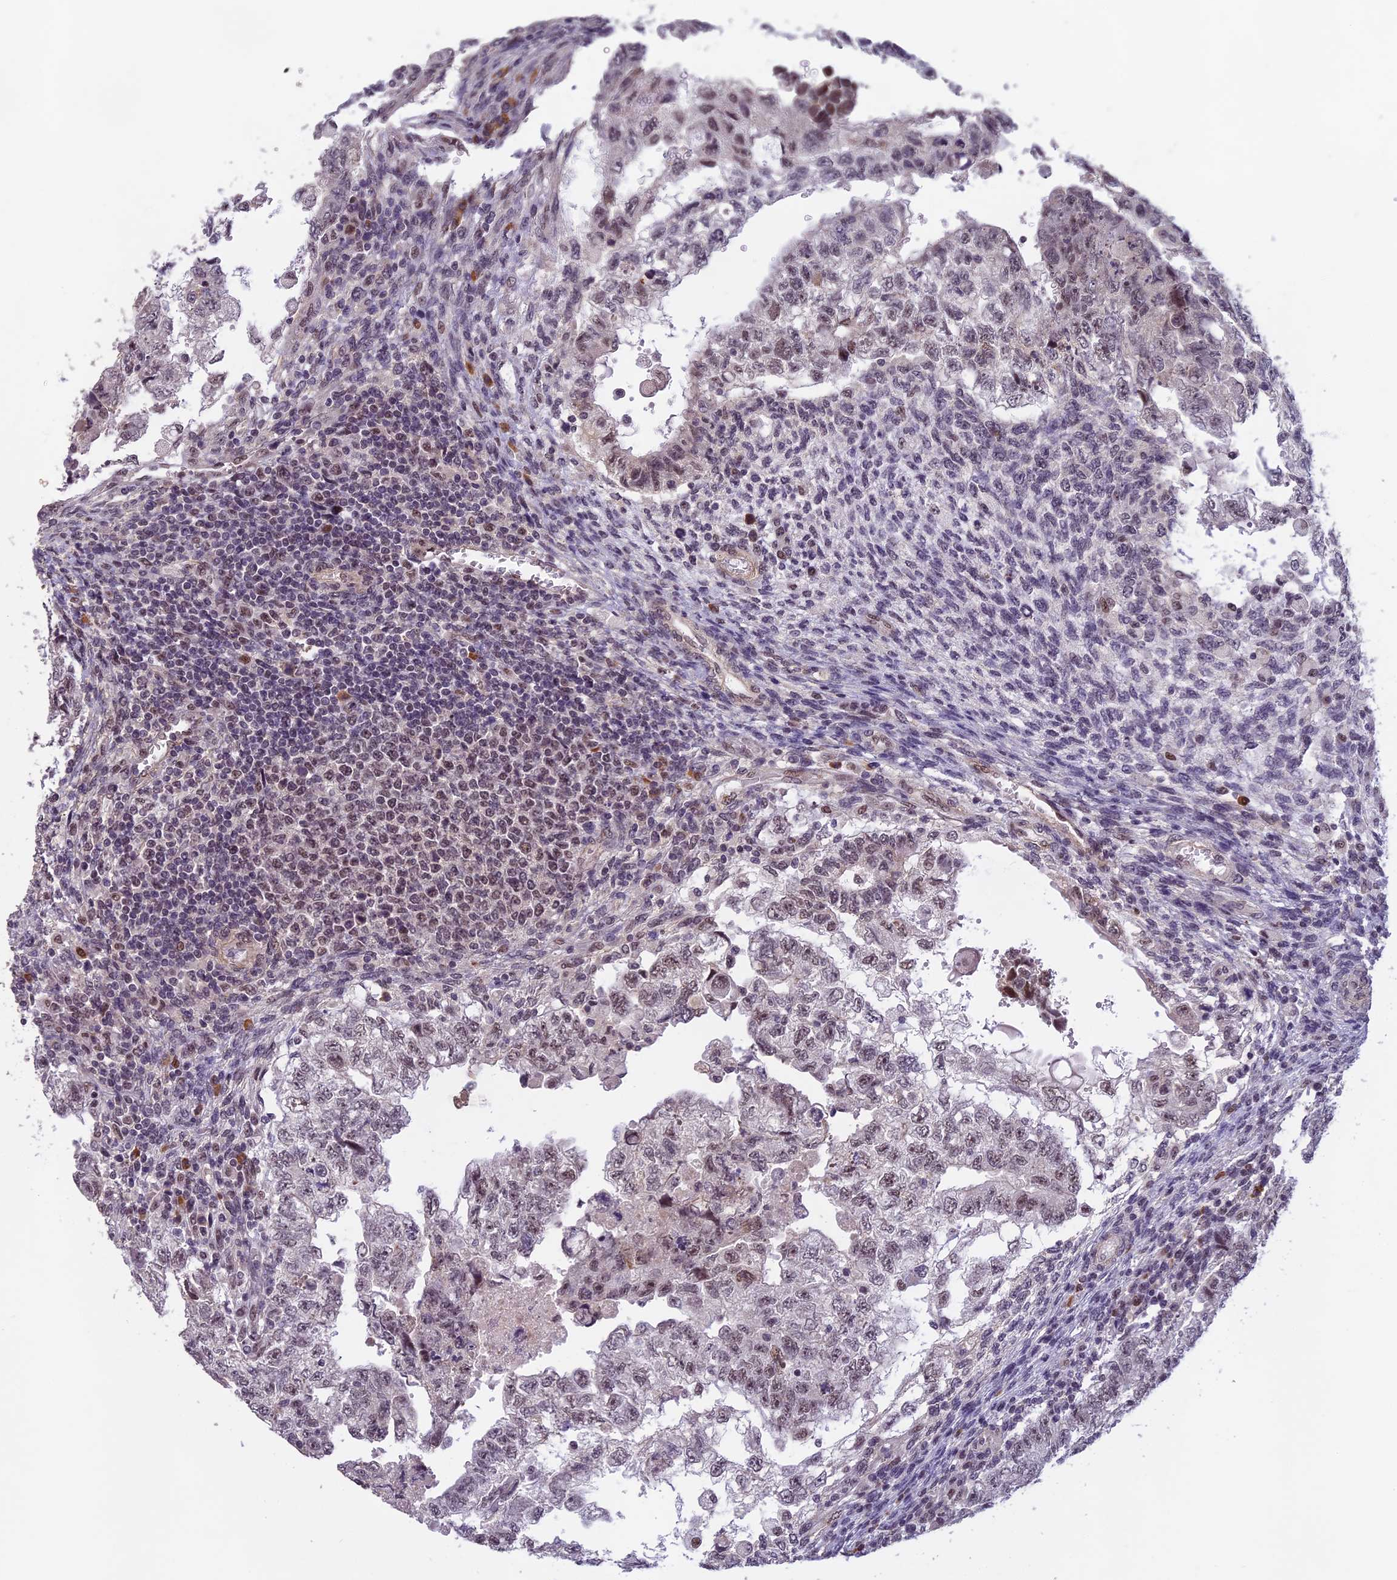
{"staining": {"intensity": "weak", "quantity": ">75%", "location": "nuclear"}, "tissue": "testis cancer", "cell_type": "Tumor cells", "image_type": "cancer", "snomed": [{"axis": "morphology", "description": "Carcinoma, Embryonal, NOS"}, {"axis": "topography", "description": "Testis"}], "caption": "Human embryonal carcinoma (testis) stained with a brown dye shows weak nuclear positive staining in approximately >75% of tumor cells.", "gene": "MORF4L1", "patient": {"sex": "male", "age": 36}}